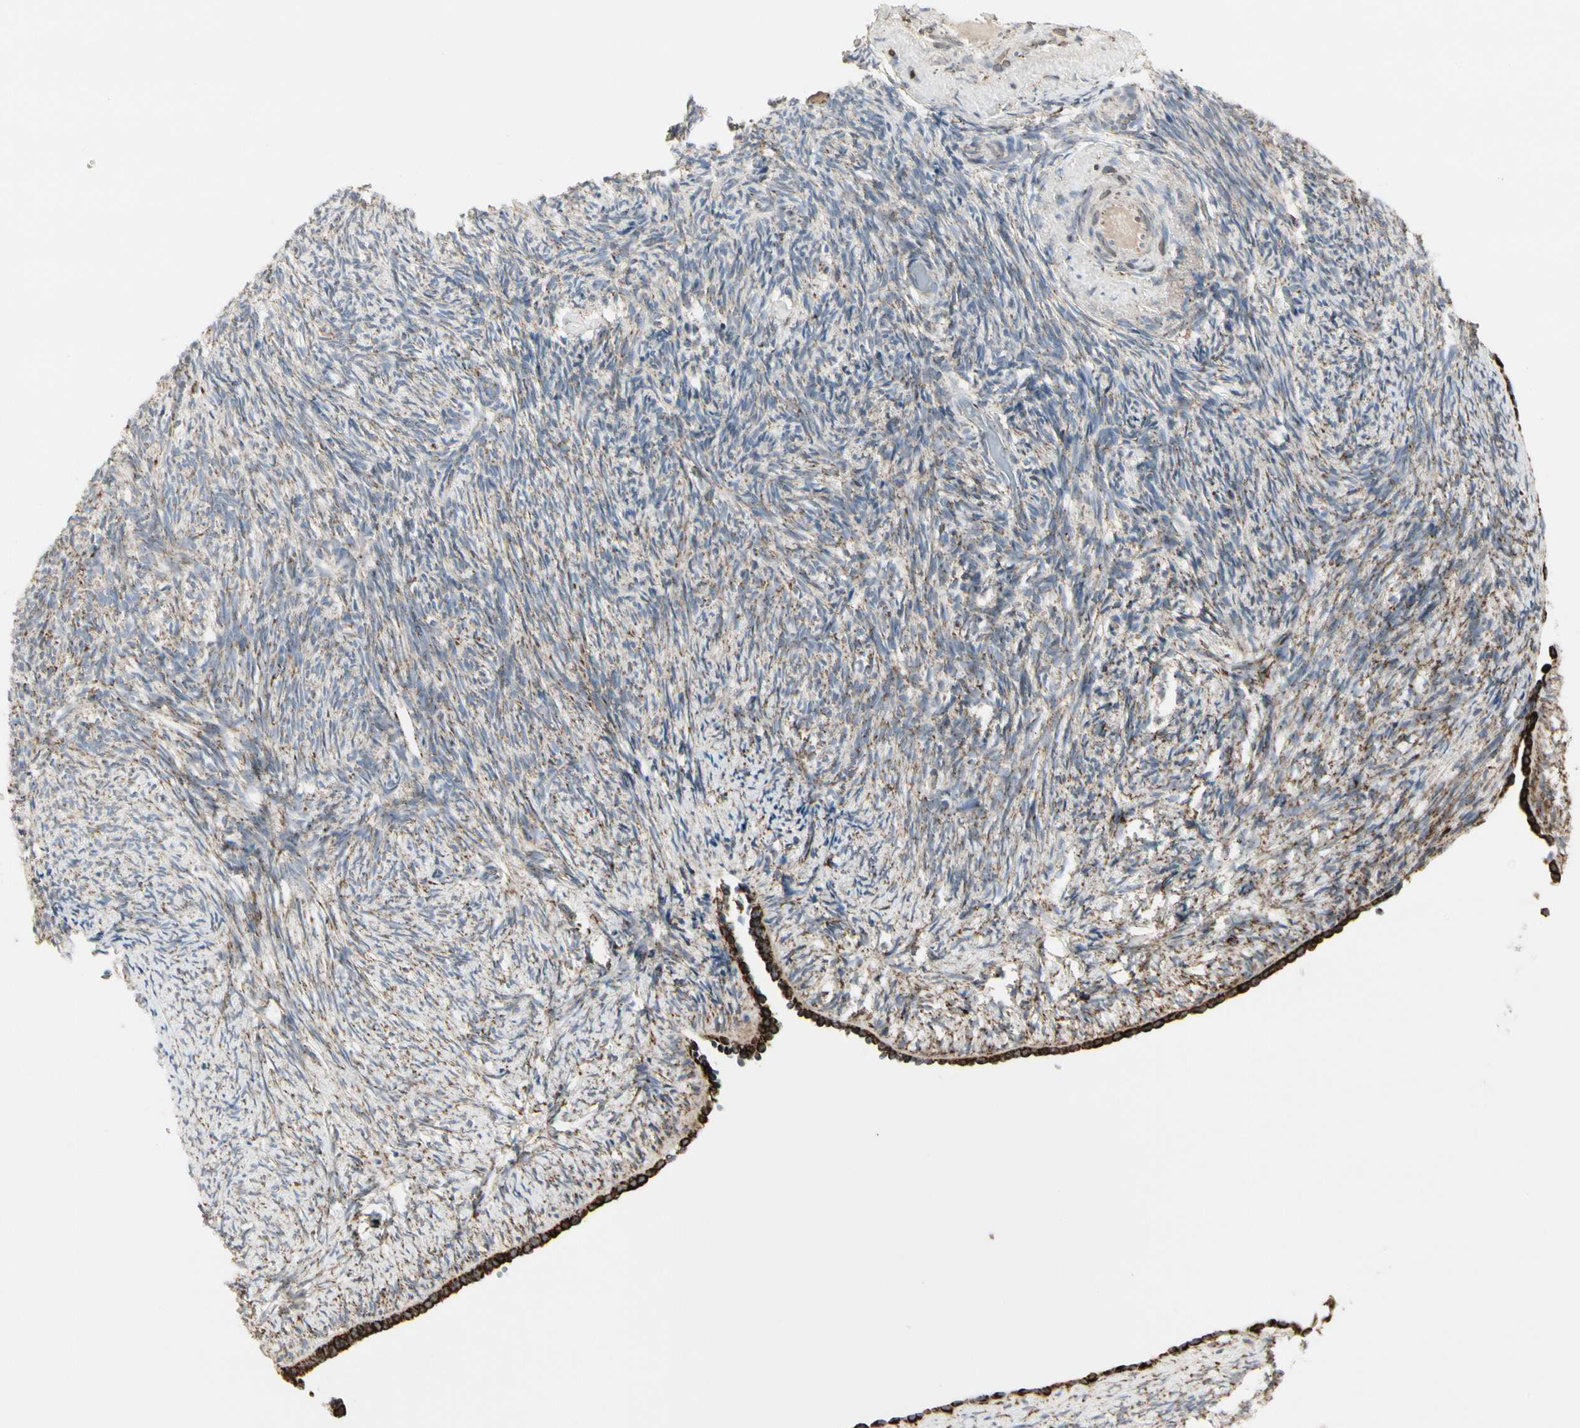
{"staining": {"intensity": "moderate", "quantity": ">75%", "location": "cytoplasmic/membranous"}, "tissue": "ovary", "cell_type": "Ovarian stroma cells", "image_type": "normal", "snomed": [{"axis": "morphology", "description": "Normal tissue, NOS"}, {"axis": "topography", "description": "Ovary"}], "caption": "A high-resolution image shows IHC staining of unremarkable ovary, which reveals moderate cytoplasmic/membranous staining in about >75% of ovarian stroma cells.", "gene": "TMEM176A", "patient": {"sex": "female", "age": 60}}